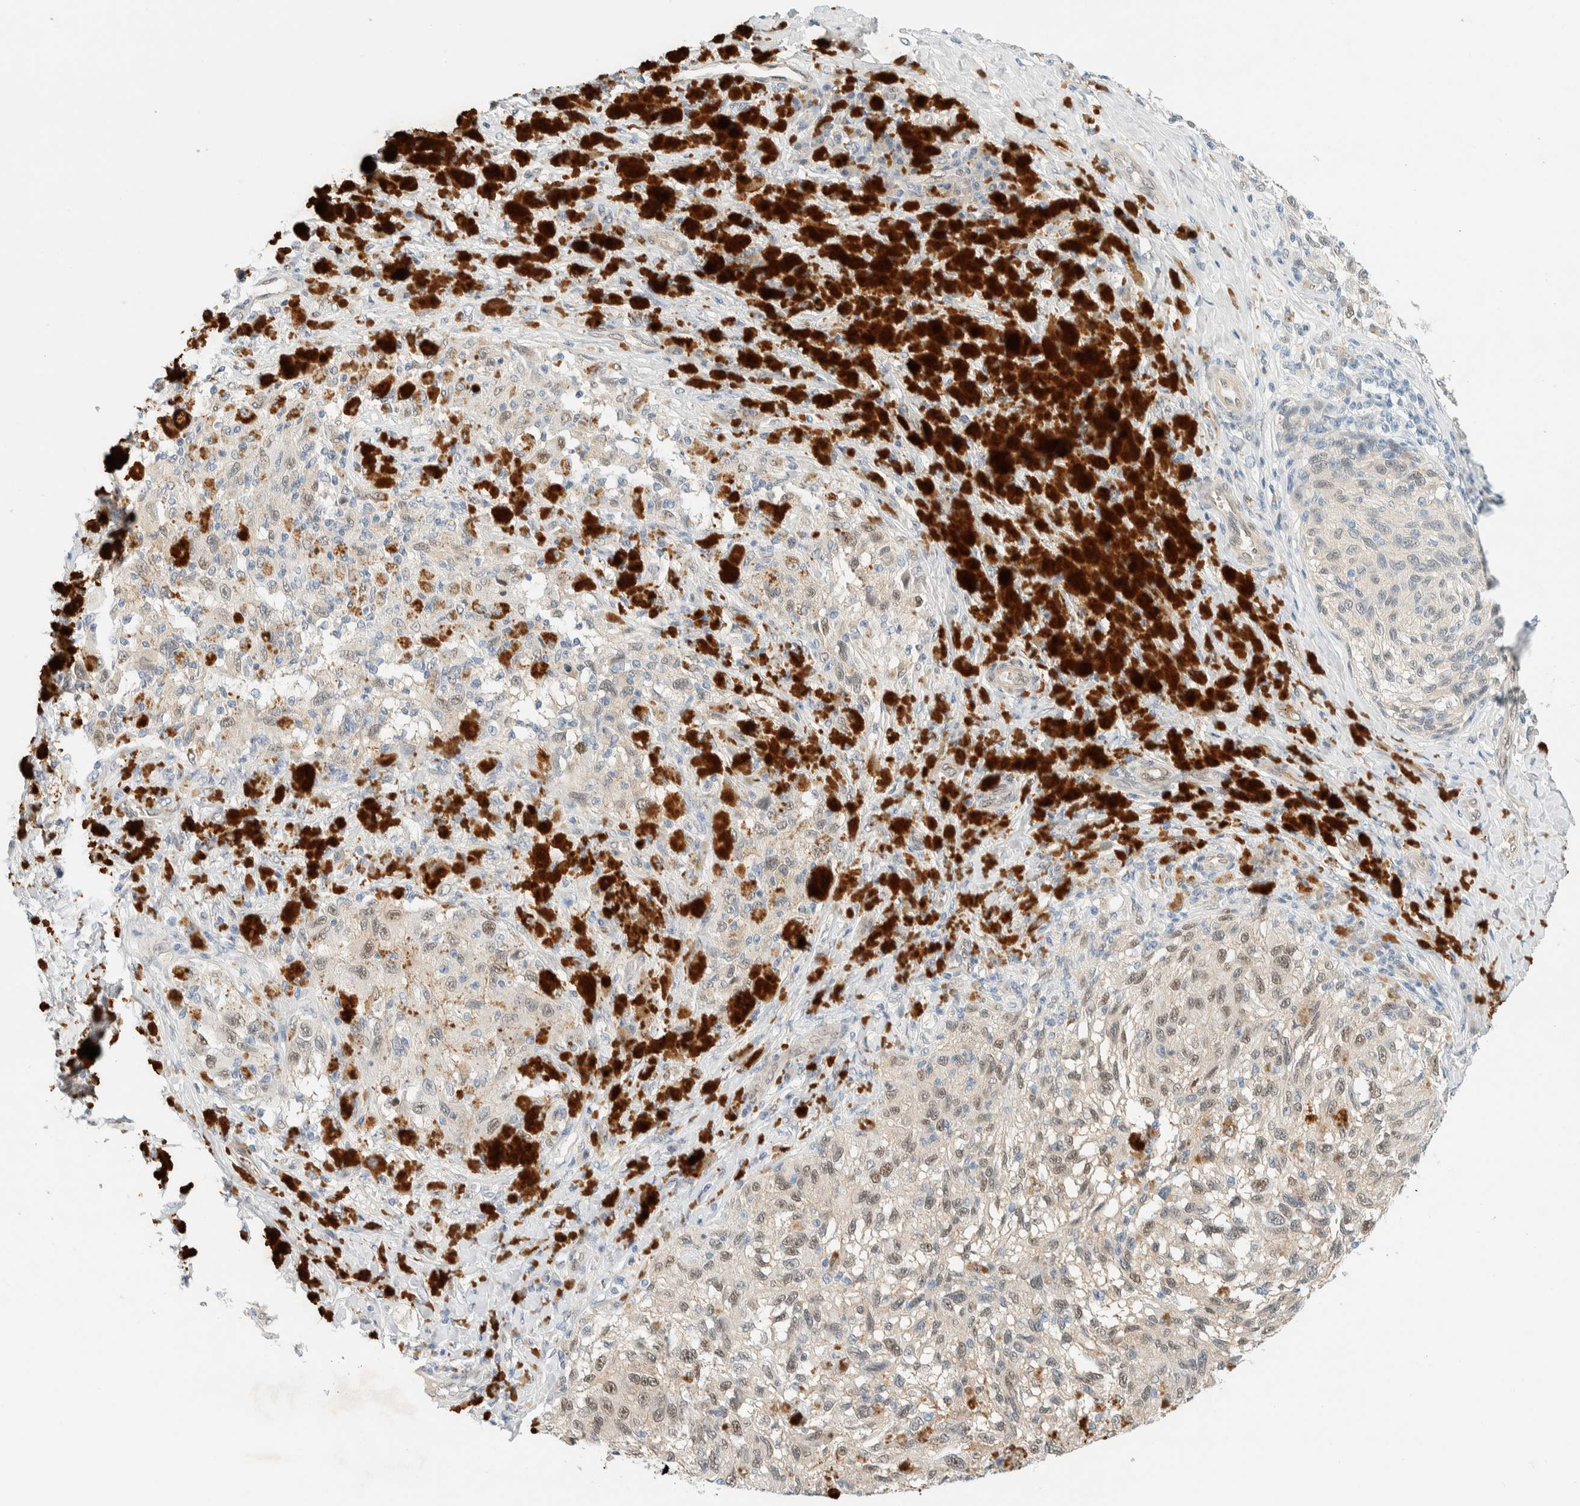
{"staining": {"intensity": "weak", "quantity": "25%-75%", "location": "nuclear"}, "tissue": "melanoma", "cell_type": "Tumor cells", "image_type": "cancer", "snomed": [{"axis": "morphology", "description": "Malignant melanoma, NOS"}, {"axis": "topography", "description": "Skin"}], "caption": "Immunohistochemical staining of human melanoma exhibits low levels of weak nuclear positivity in approximately 25%-75% of tumor cells.", "gene": "TSTD2", "patient": {"sex": "female", "age": 73}}